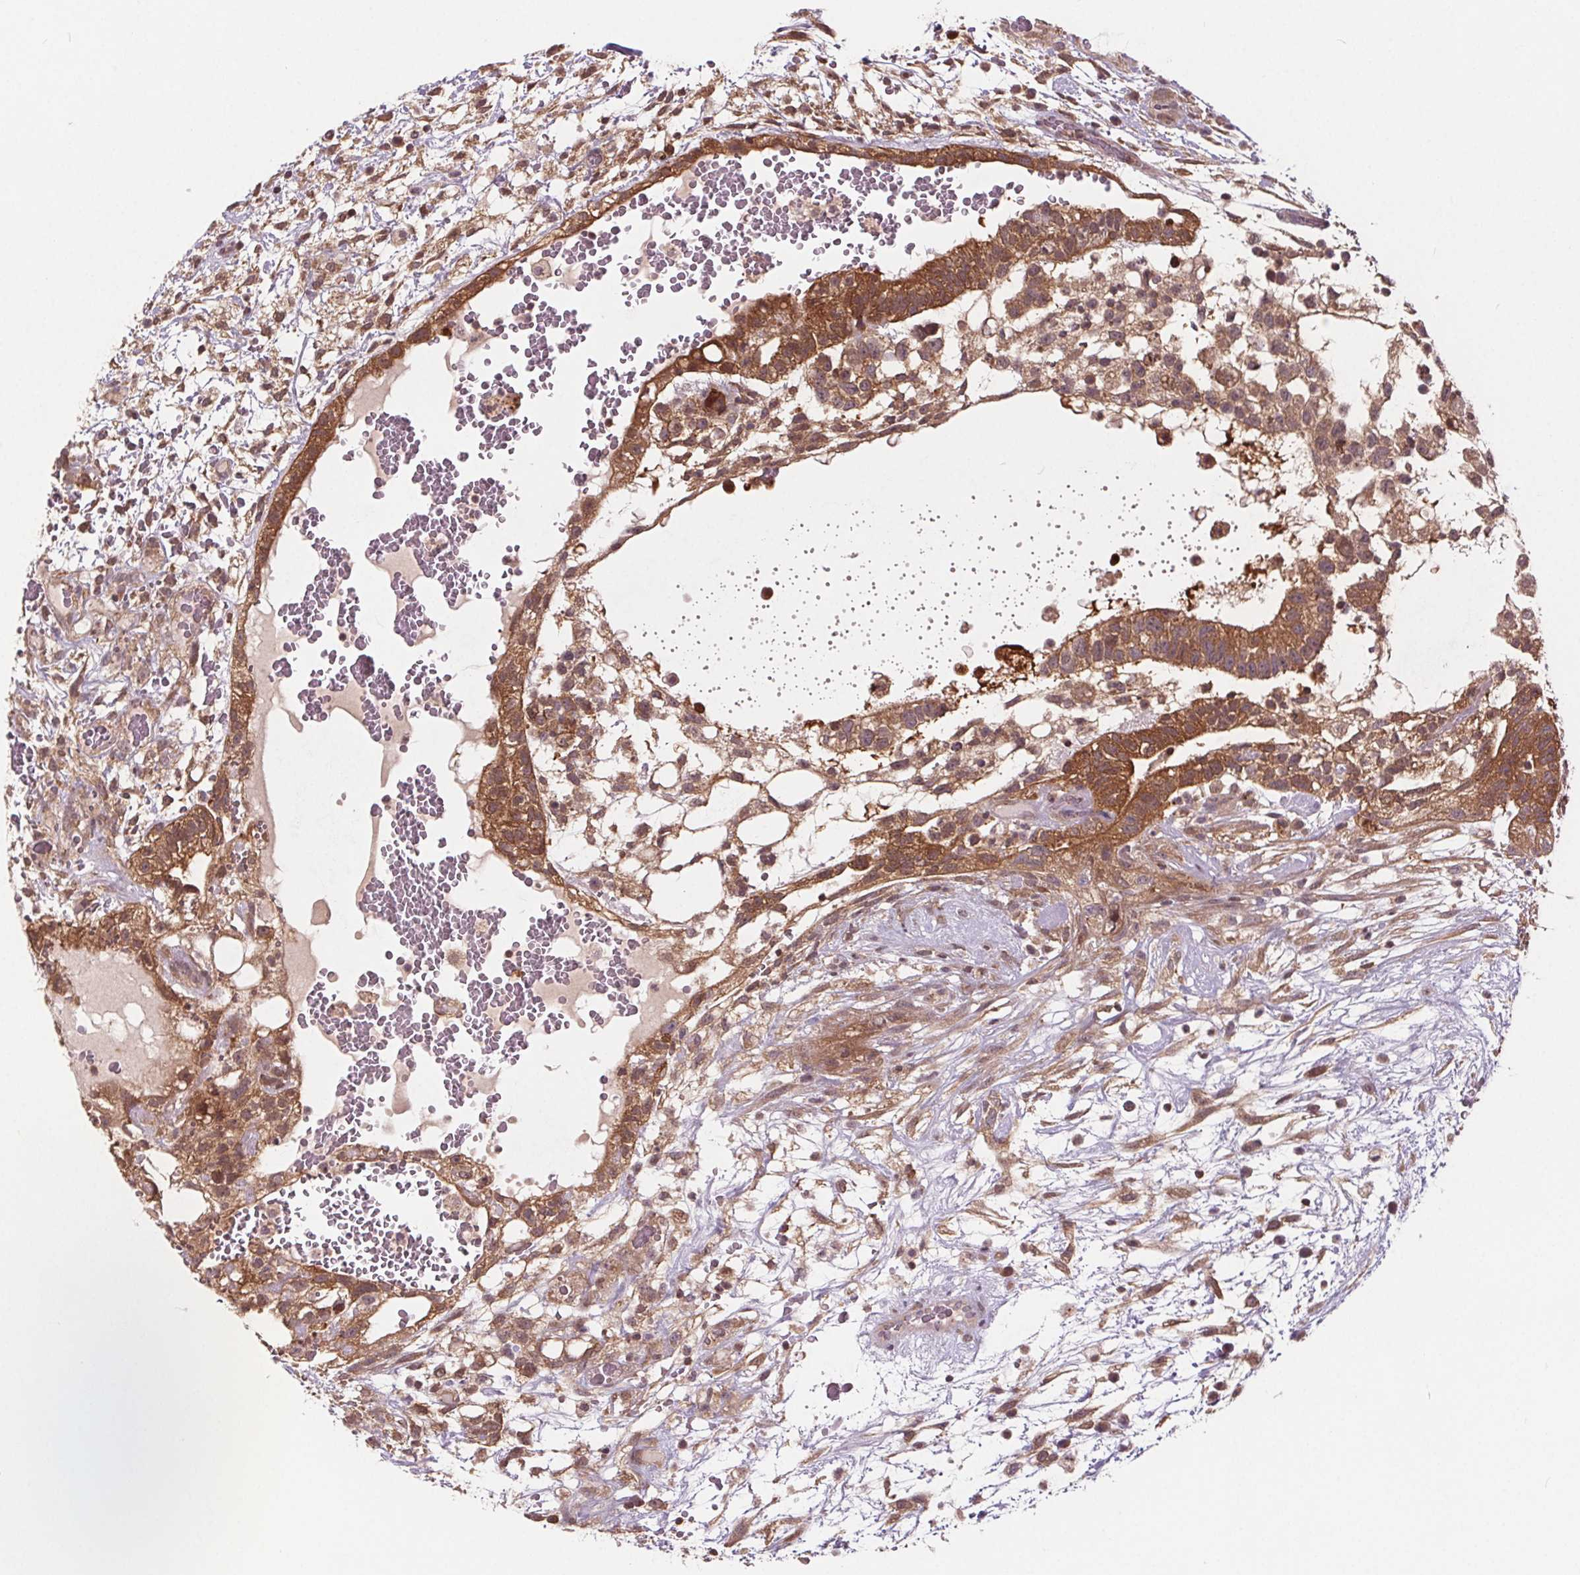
{"staining": {"intensity": "moderate", "quantity": ">75%", "location": "cytoplasmic/membranous,nuclear"}, "tissue": "testis cancer", "cell_type": "Tumor cells", "image_type": "cancer", "snomed": [{"axis": "morphology", "description": "Normal tissue, NOS"}, {"axis": "morphology", "description": "Carcinoma, Embryonal, NOS"}, {"axis": "topography", "description": "Testis"}], "caption": "Protein analysis of testis cancer tissue reveals moderate cytoplasmic/membranous and nuclear positivity in about >75% of tumor cells. Immunohistochemistry stains the protein of interest in brown and the nuclei are stained blue.", "gene": "HIF1AN", "patient": {"sex": "male", "age": 32}}